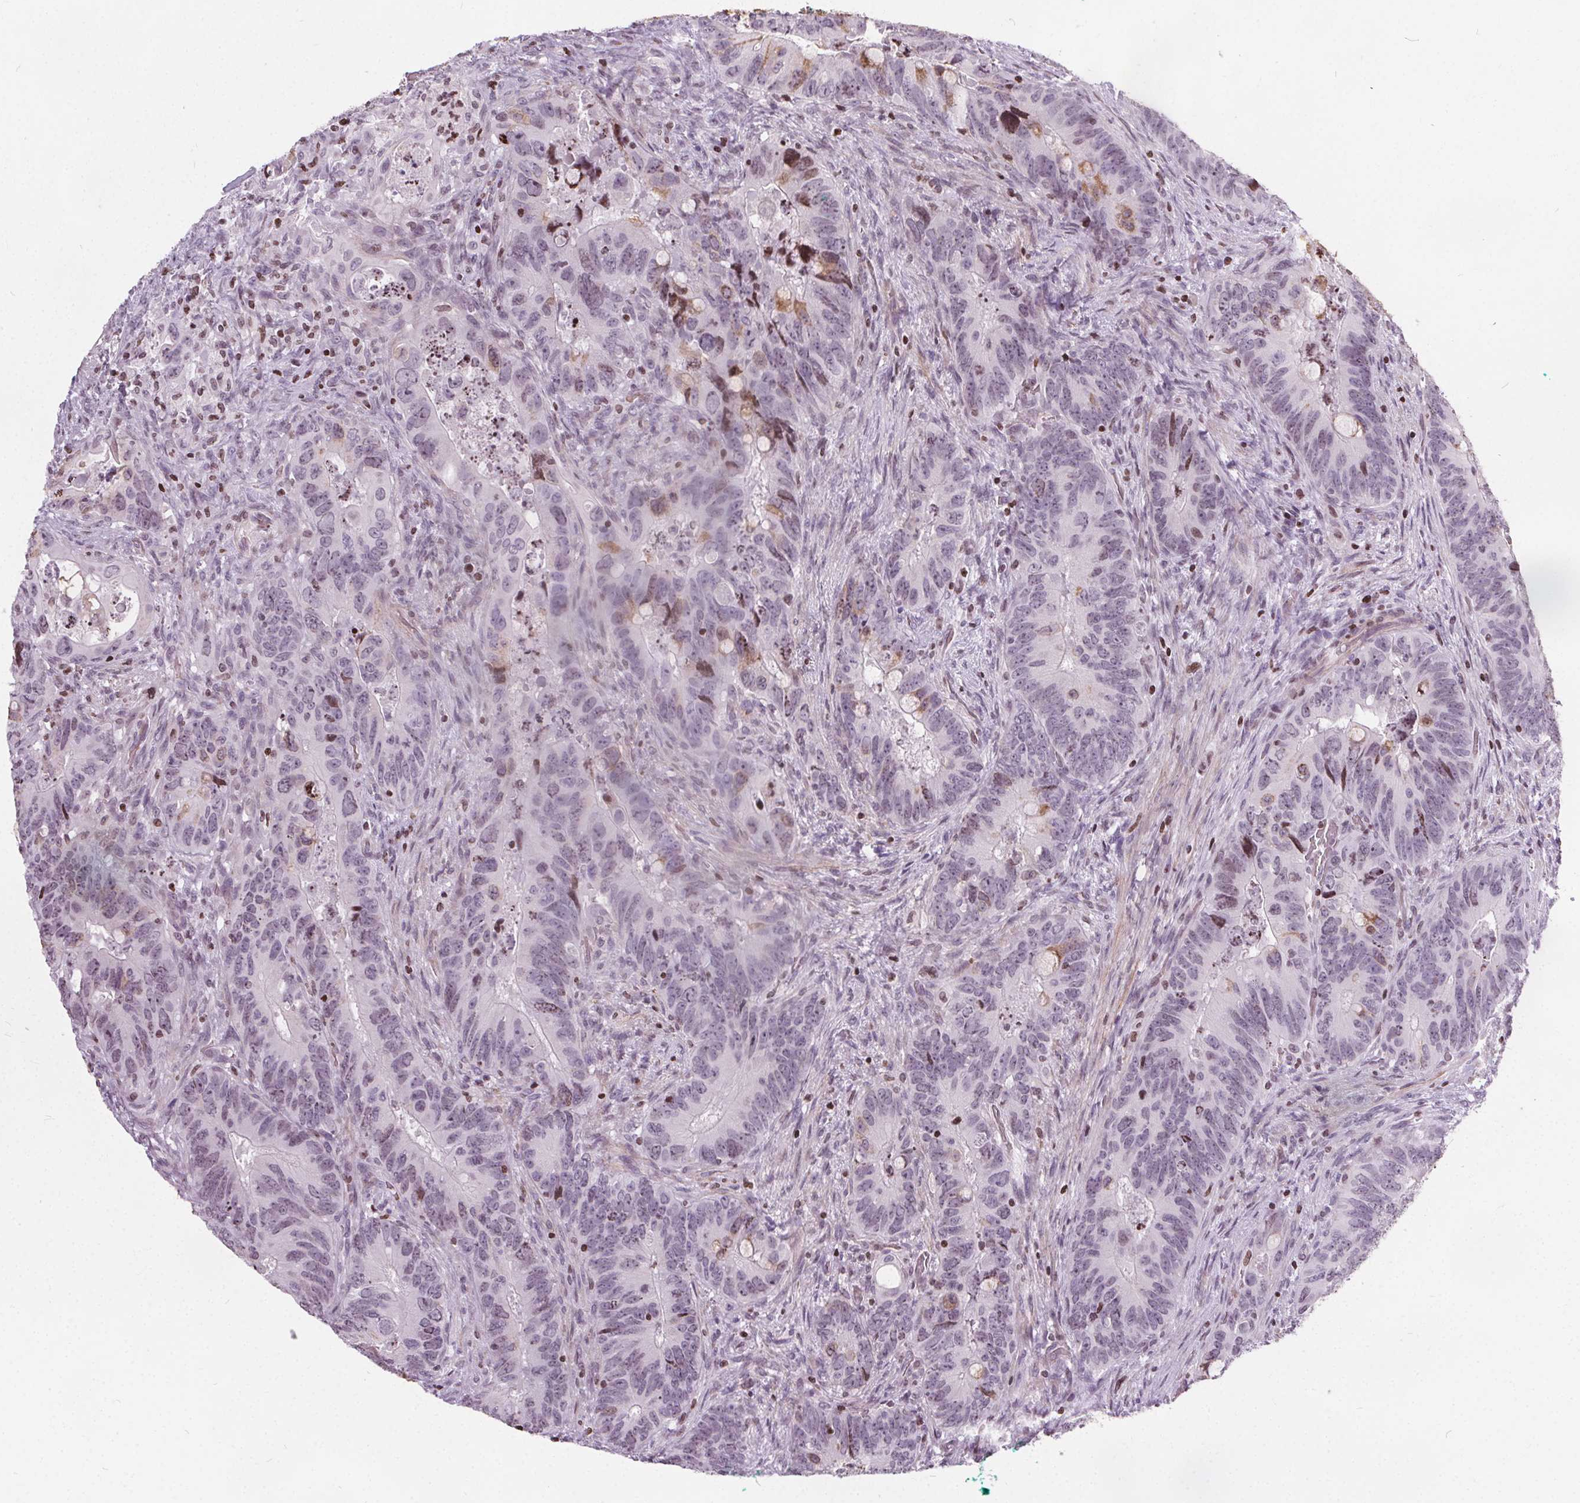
{"staining": {"intensity": "moderate", "quantity": "<25%", "location": "nuclear"}, "tissue": "colorectal cancer", "cell_type": "Tumor cells", "image_type": "cancer", "snomed": [{"axis": "morphology", "description": "Adenocarcinoma, NOS"}, {"axis": "topography", "description": "Rectum"}], "caption": "Immunohistochemical staining of colorectal adenocarcinoma reveals low levels of moderate nuclear expression in about <25% of tumor cells. The staining is performed using DAB brown chromogen to label protein expression. The nuclei are counter-stained blue using hematoxylin.", "gene": "ISLR2", "patient": {"sex": "male", "age": 78}}